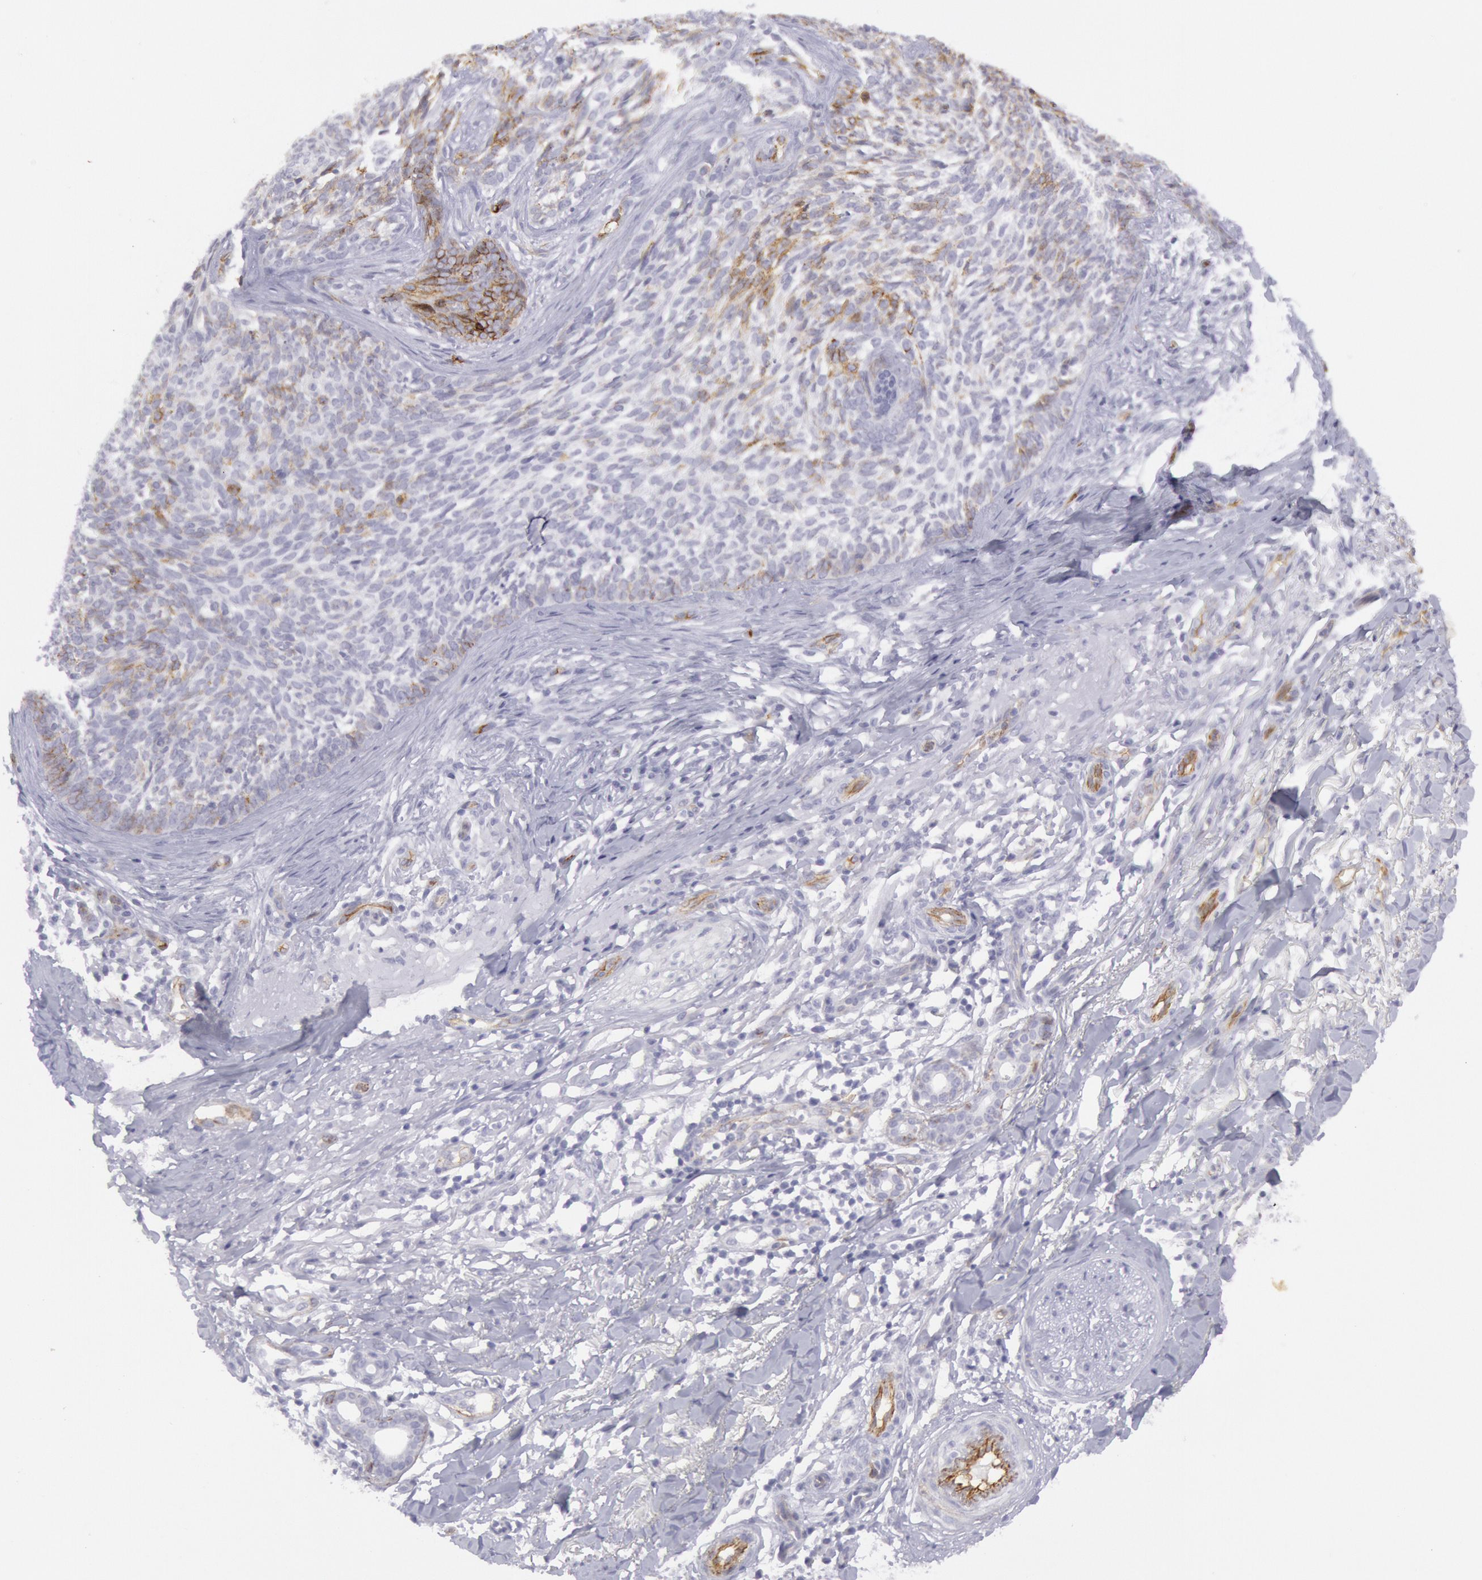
{"staining": {"intensity": "weak", "quantity": "<25%", "location": "cytoplasmic/membranous"}, "tissue": "skin cancer", "cell_type": "Tumor cells", "image_type": "cancer", "snomed": [{"axis": "morphology", "description": "Basal cell carcinoma"}, {"axis": "topography", "description": "Skin"}], "caption": "Immunohistochemical staining of skin cancer (basal cell carcinoma) displays no significant expression in tumor cells. (DAB IHC with hematoxylin counter stain).", "gene": "CDH13", "patient": {"sex": "female", "age": 81}}